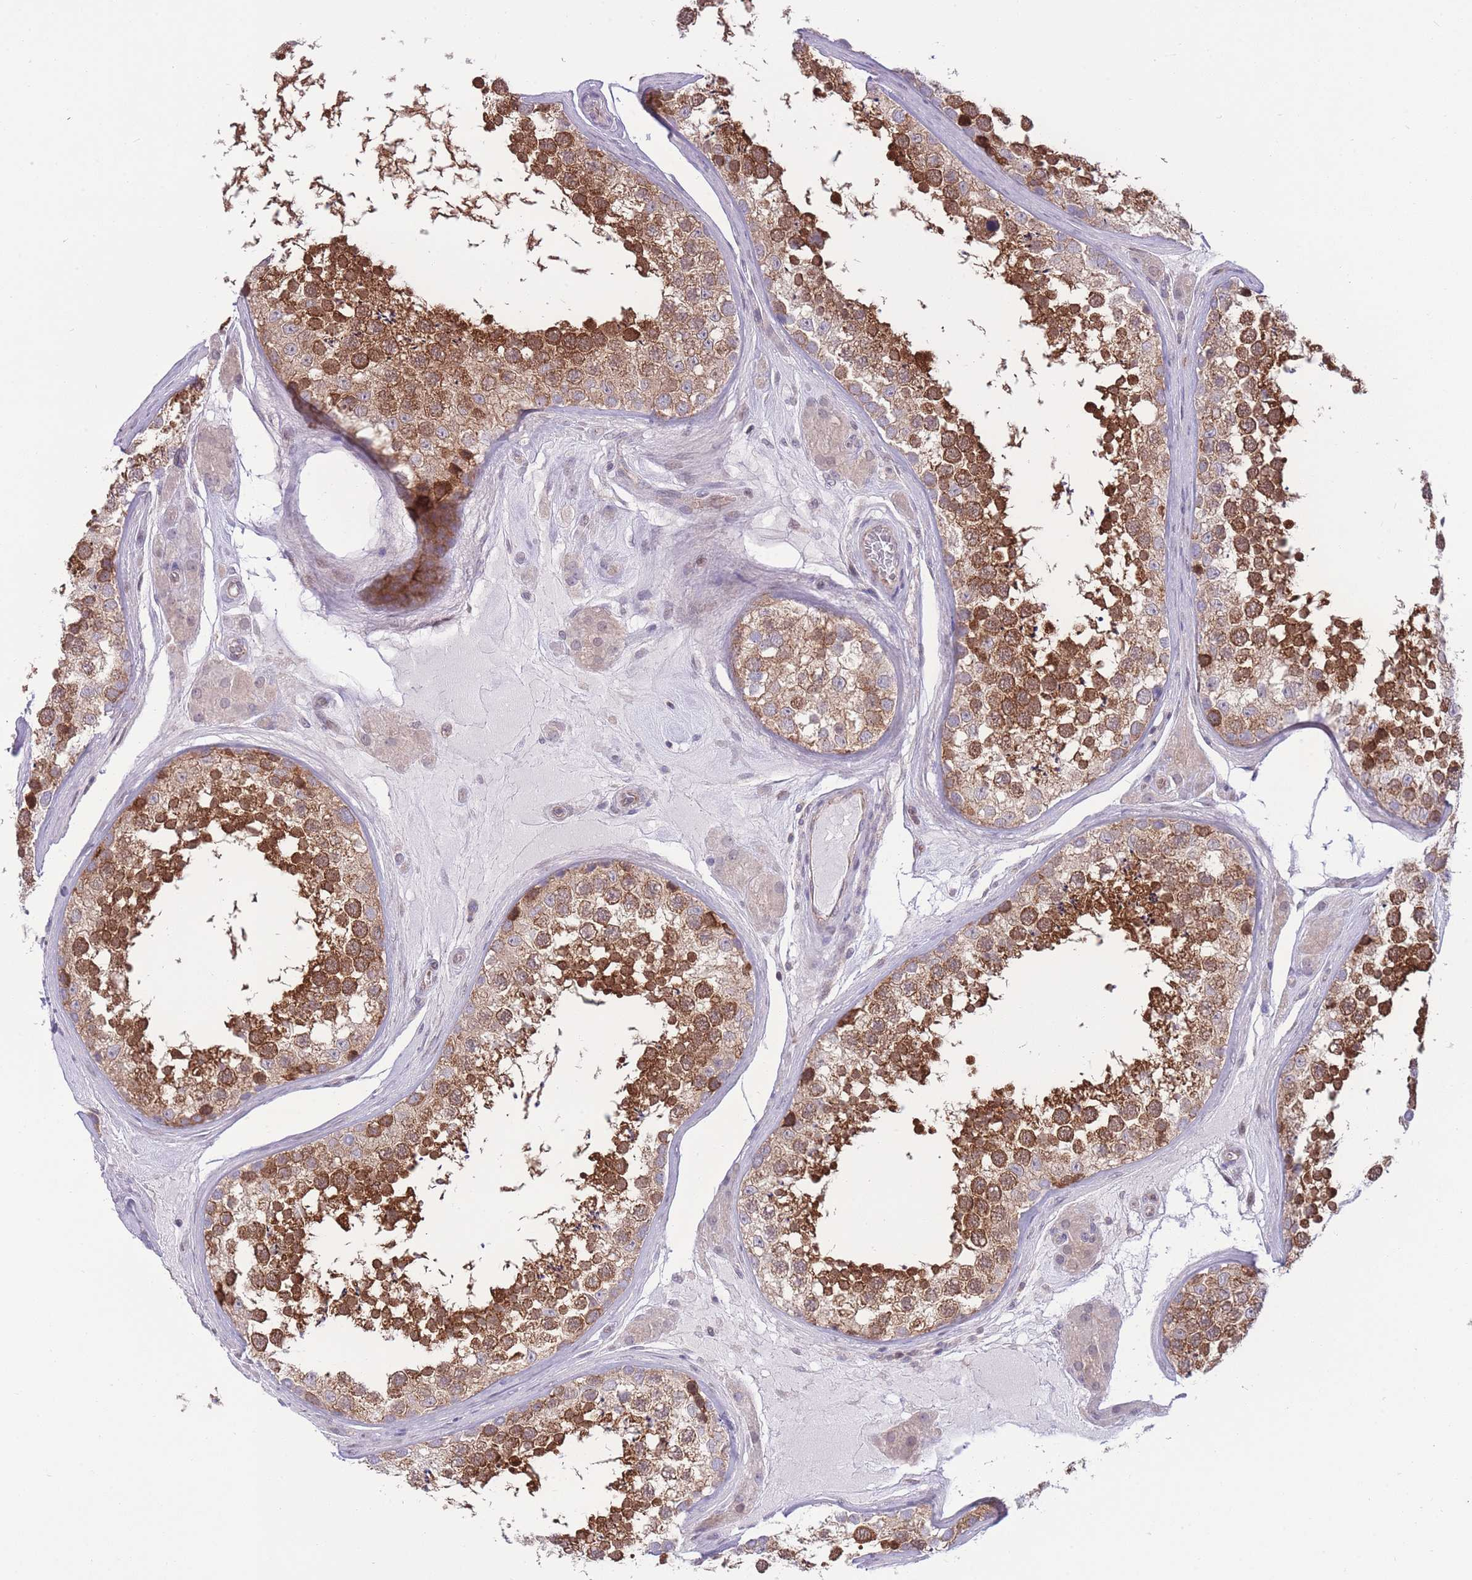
{"staining": {"intensity": "strong", "quantity": "25%-75%", "location": "cytoplasmic/membranous"}, "tissue": "testis", "cell_type": "Cells in seminiferous ducts", "image_type": "normal", "snomed": [{"axis": "morphology", "description": "Normal tissue, NOS"}, {"axis": "topography", "description": "Testis"}], "caption": "About 25%-75% of cells in seminiferous ducts in normal human testis exhibit strong cytoplasmic/membranous protein staining as visualized by brown immunohistochemical staining.", "gene": "RIC8A", "patient": {"sex": "male", "age": 46}}